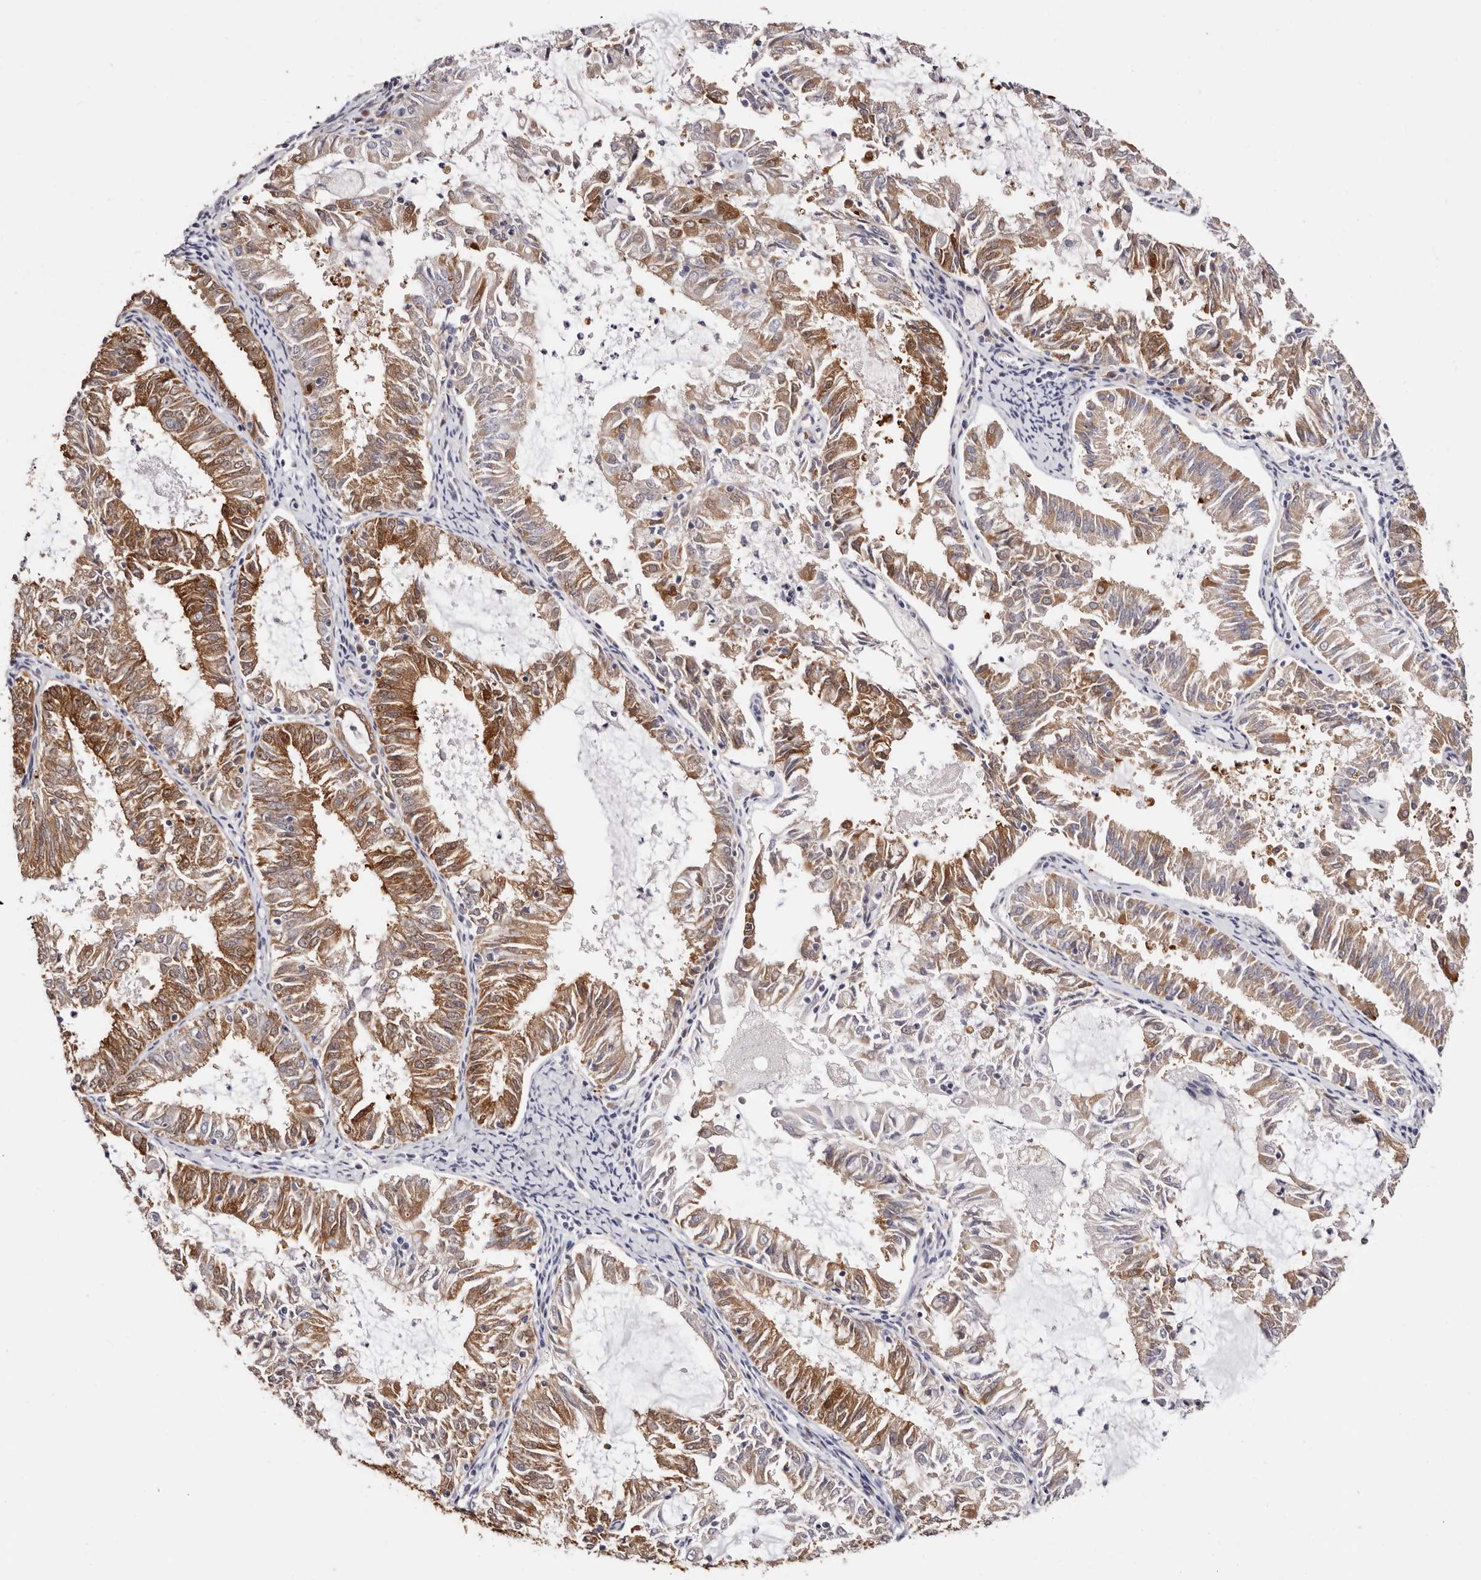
{"staining": {"intensity": "moderate", "quantity": ">75%", "location": "cytoplasmic/membranous"}, "tissue": "endometrial cancer", "cell_type": "Tumor cells", "image_type": "cancer", "snomed": [{"axis": "morphology", "description": "Adenocarcinoma, NOS"}, {"axis": "topography", "description": "Endometrium"}], "caption": "Immunohistochemistry (DAB) staining of adenocarcinoma (endometrial) displays moderate cytoplasmic/membranous protein staining in about >75% of tumor cells.", "gene": "GFOD1", "patient": {"sex": "female", "age": 57}}